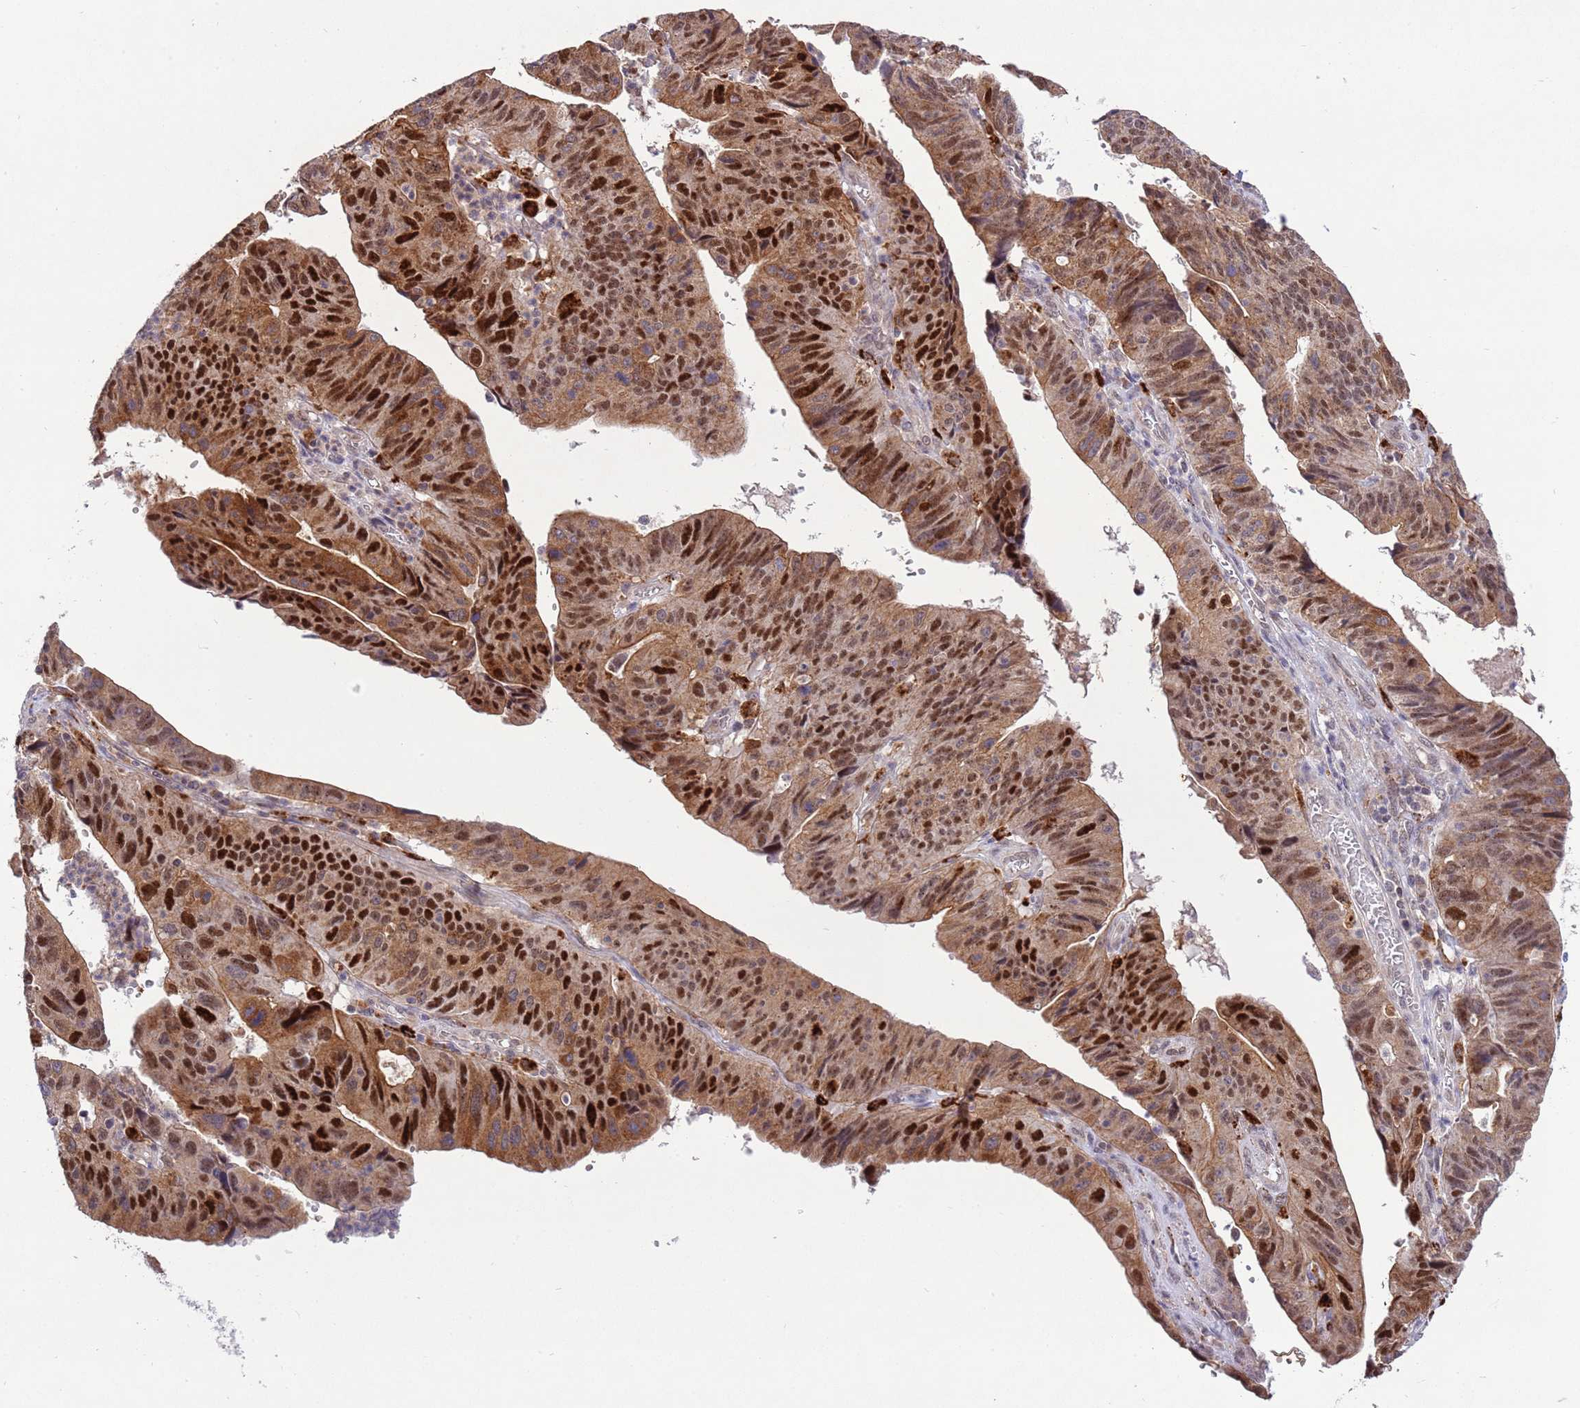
{"staining": {"intensity": "strong", "quantity": ">75%", "location": "cytoplasmic/membranous,nuclear"}, "tissue": "stomach cancer", "cell_type": "Tumor cells", "image_type": "cancer", "snomed": [{"axis": "morphology", "description": "Adenocarcinoma, NOS"}, {"axis": "topography", "description": "Stomach"}], "caption": "Adenocarcinoma (stomach) stained for a protein exhibits strong cytoplasmic/membranous and nuclear positivity in tumor cells.", "gene": "TRIM27", "patient": {"sex": "male", "age": 59}}